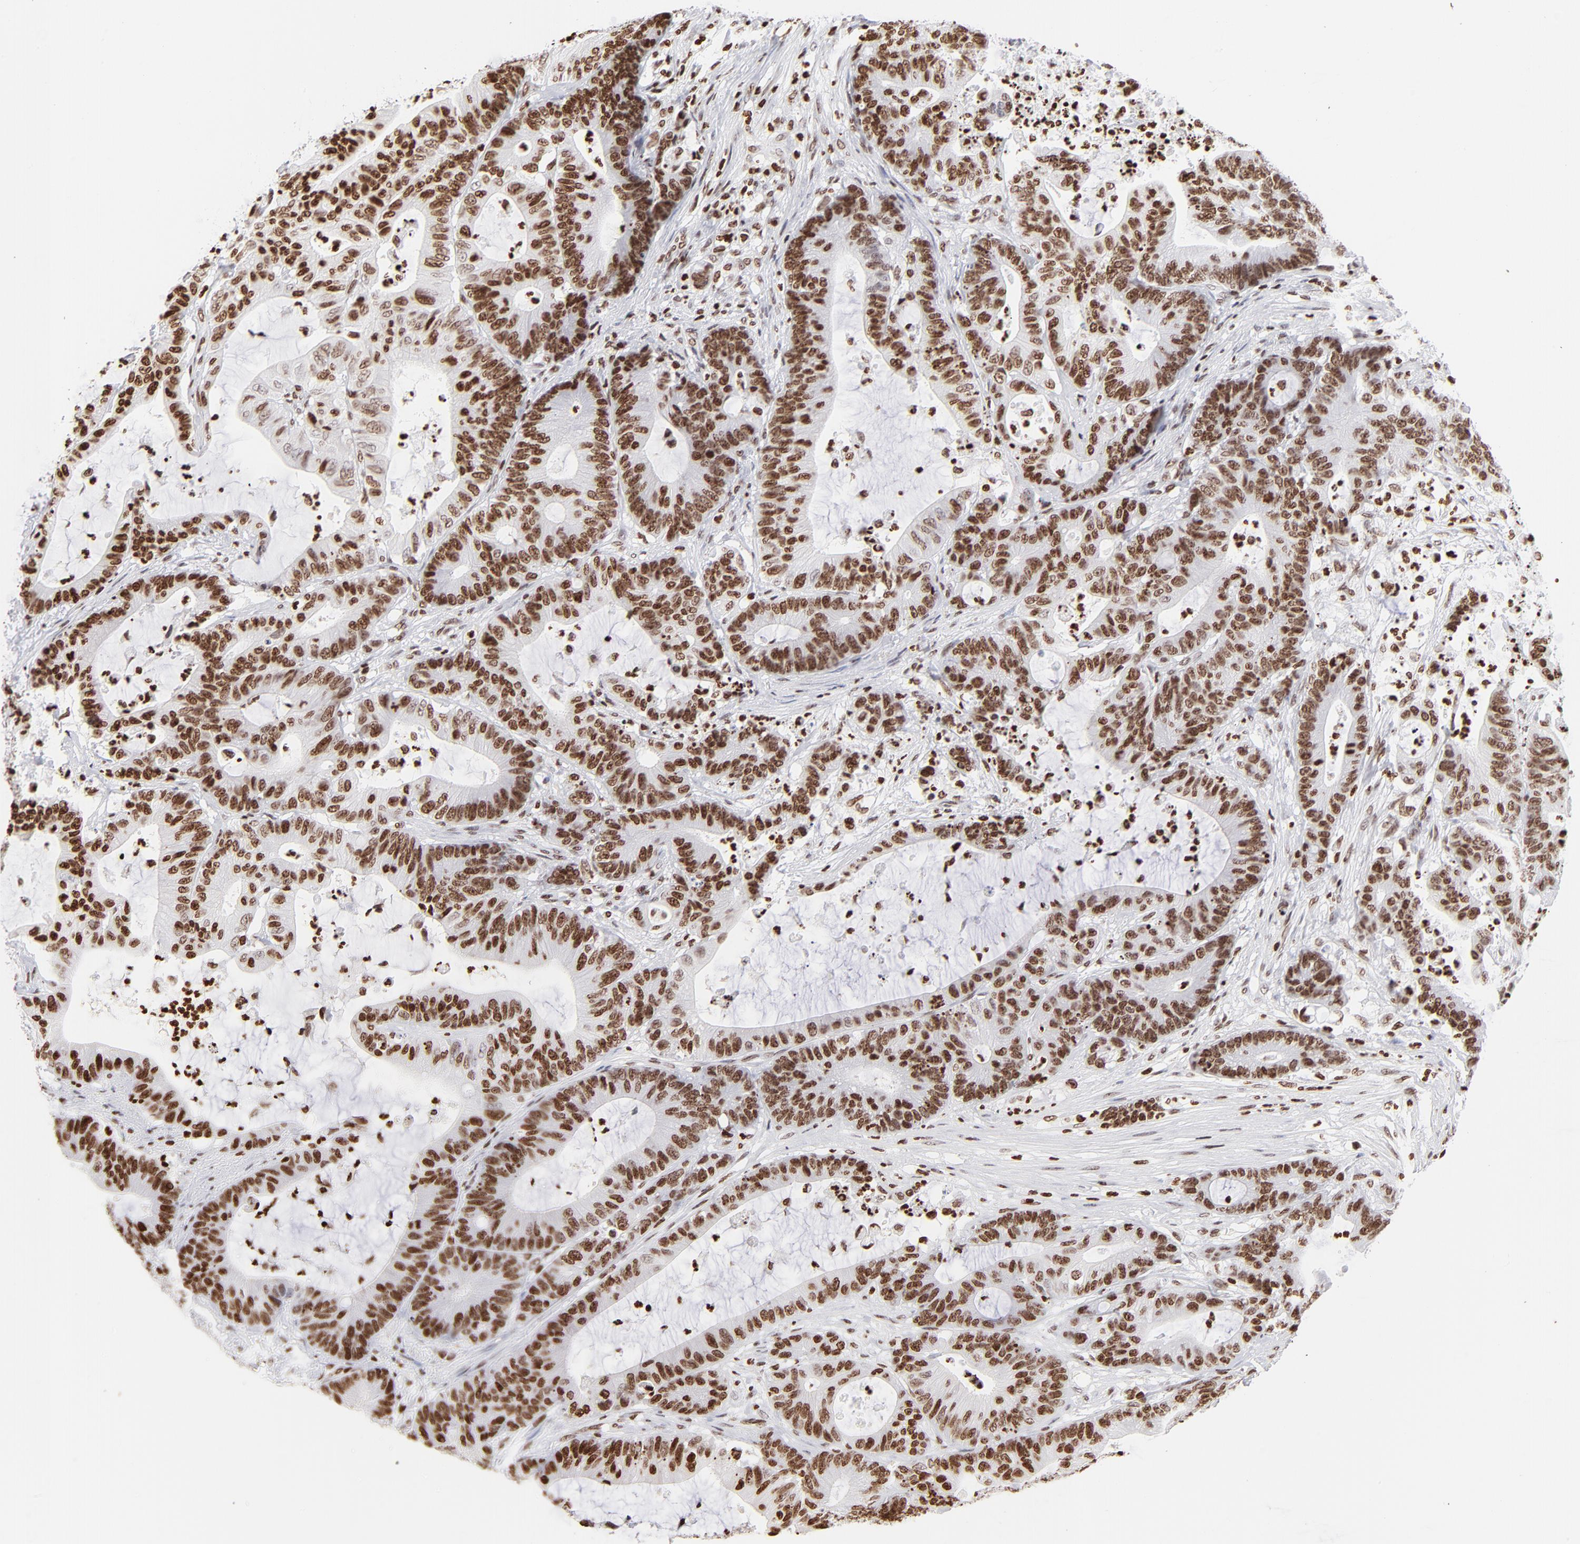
{"staining": {"intensity": "strong", "quantity": ">75%", "location": "nuclear"}, "tissue": "colorectal cancer", "cell_type": "Tumor cells", "image_type": "cancer", "snomed": [{"axis": "morphology", "description": "Adenocarcinoma, NOS"}, {"axis": "topography", "description": "Colon"}], "caption": "Tumor cells reveal high levels of strong nuclear staining in approximately >75% of cells in human colorectal cancer (adenocarcinoma).", "gene": "RTL4", "patient": {"sex": "female", "age": 84}}